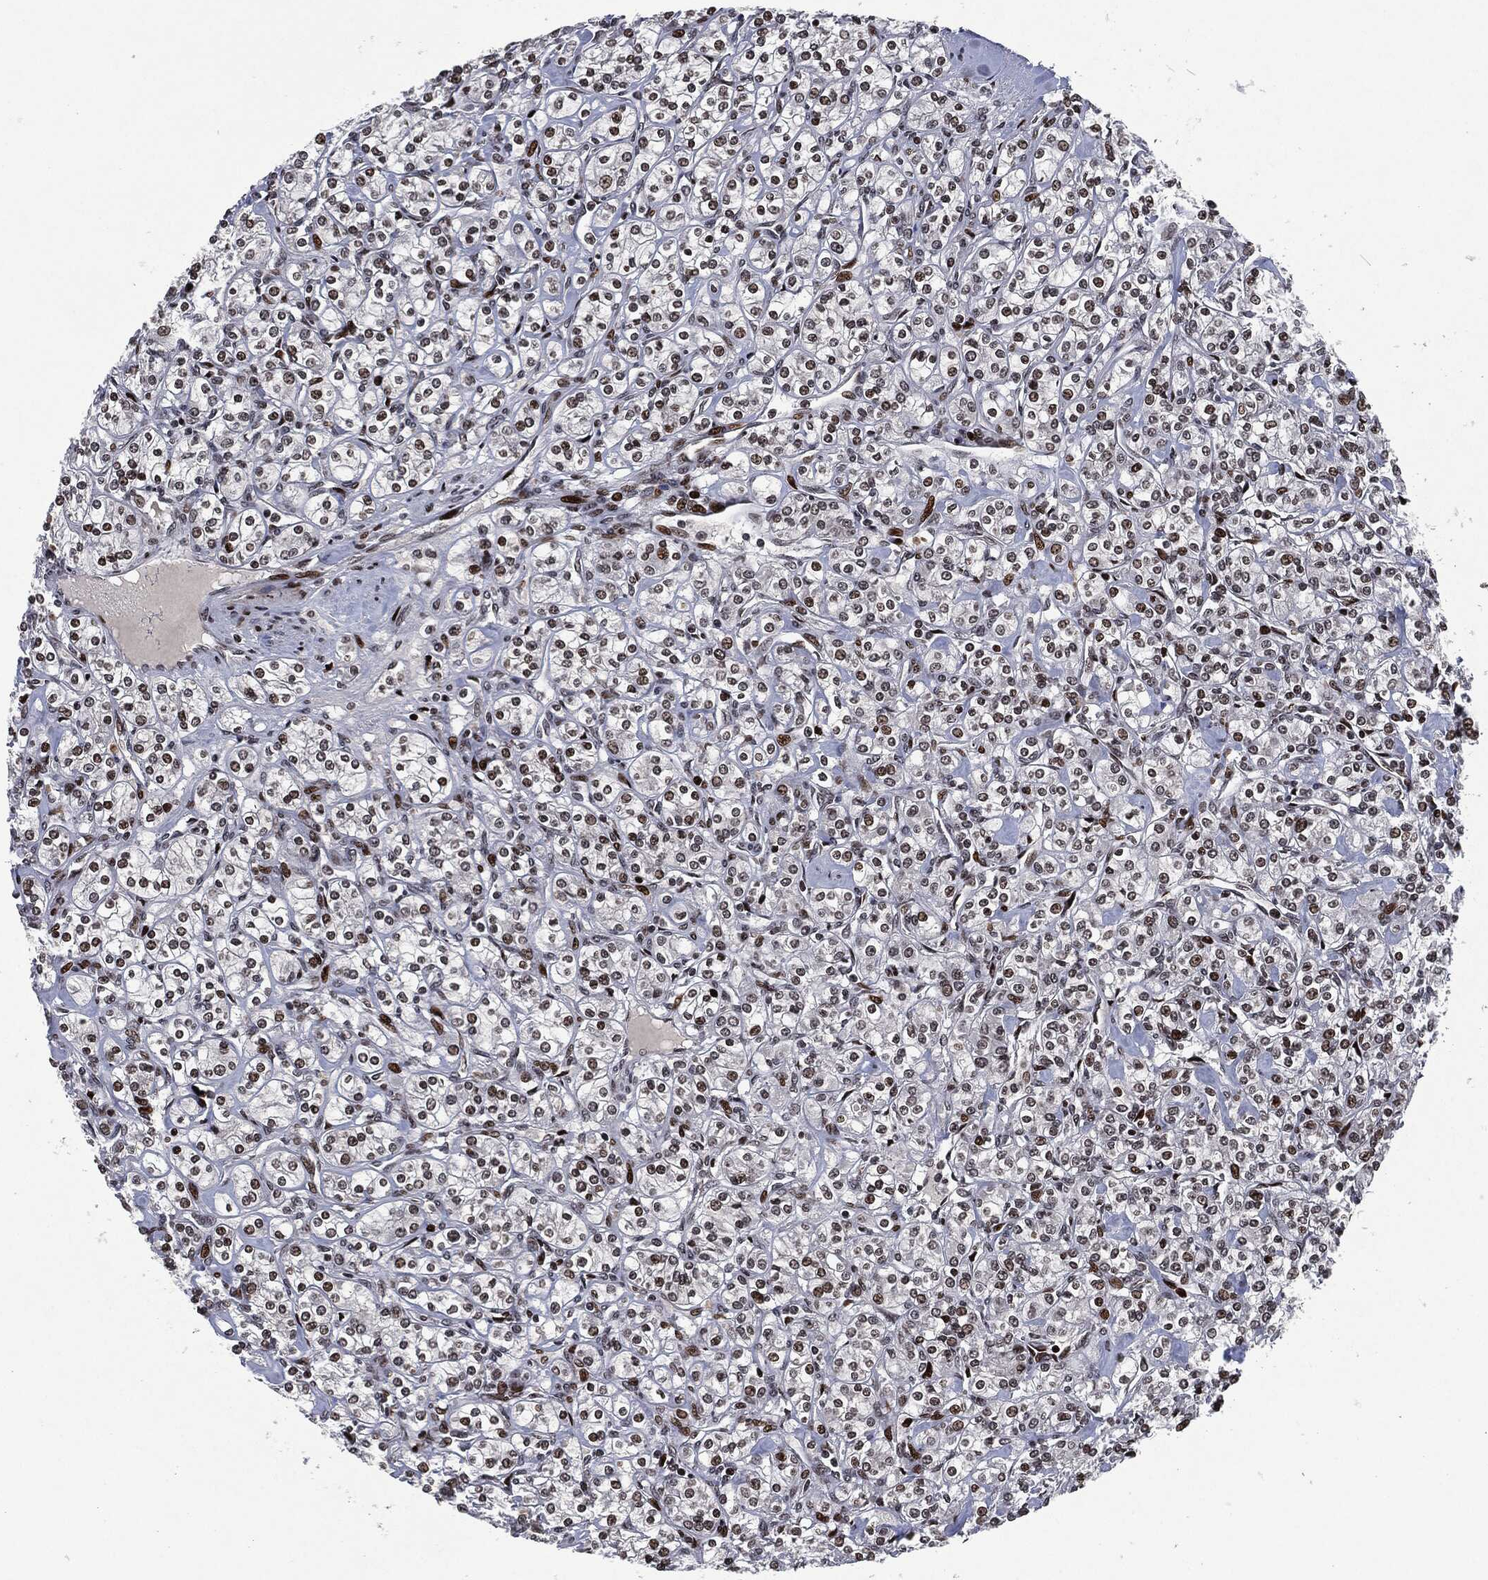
{"staining": {"intensity": "moderate", "quantity": "<25%", "location": "nuclear"}, "tissue": "renal cancer", "cell_type": "Tumor cells", "image_type": "cancer", "snomed": [{"axis": "morphology", "description": "Adenocarcinoma, NOS"}, {"axis": "topography", "description": "Kidney"}], "caption": "There is low levels of moderate nuclear staining in tumor cells of renal adenocarcinoma, as demonstrated by immunohistochemical staining (brown color).", "gene": "EGFR", "patient": {"sex": "male", "age": 77}}